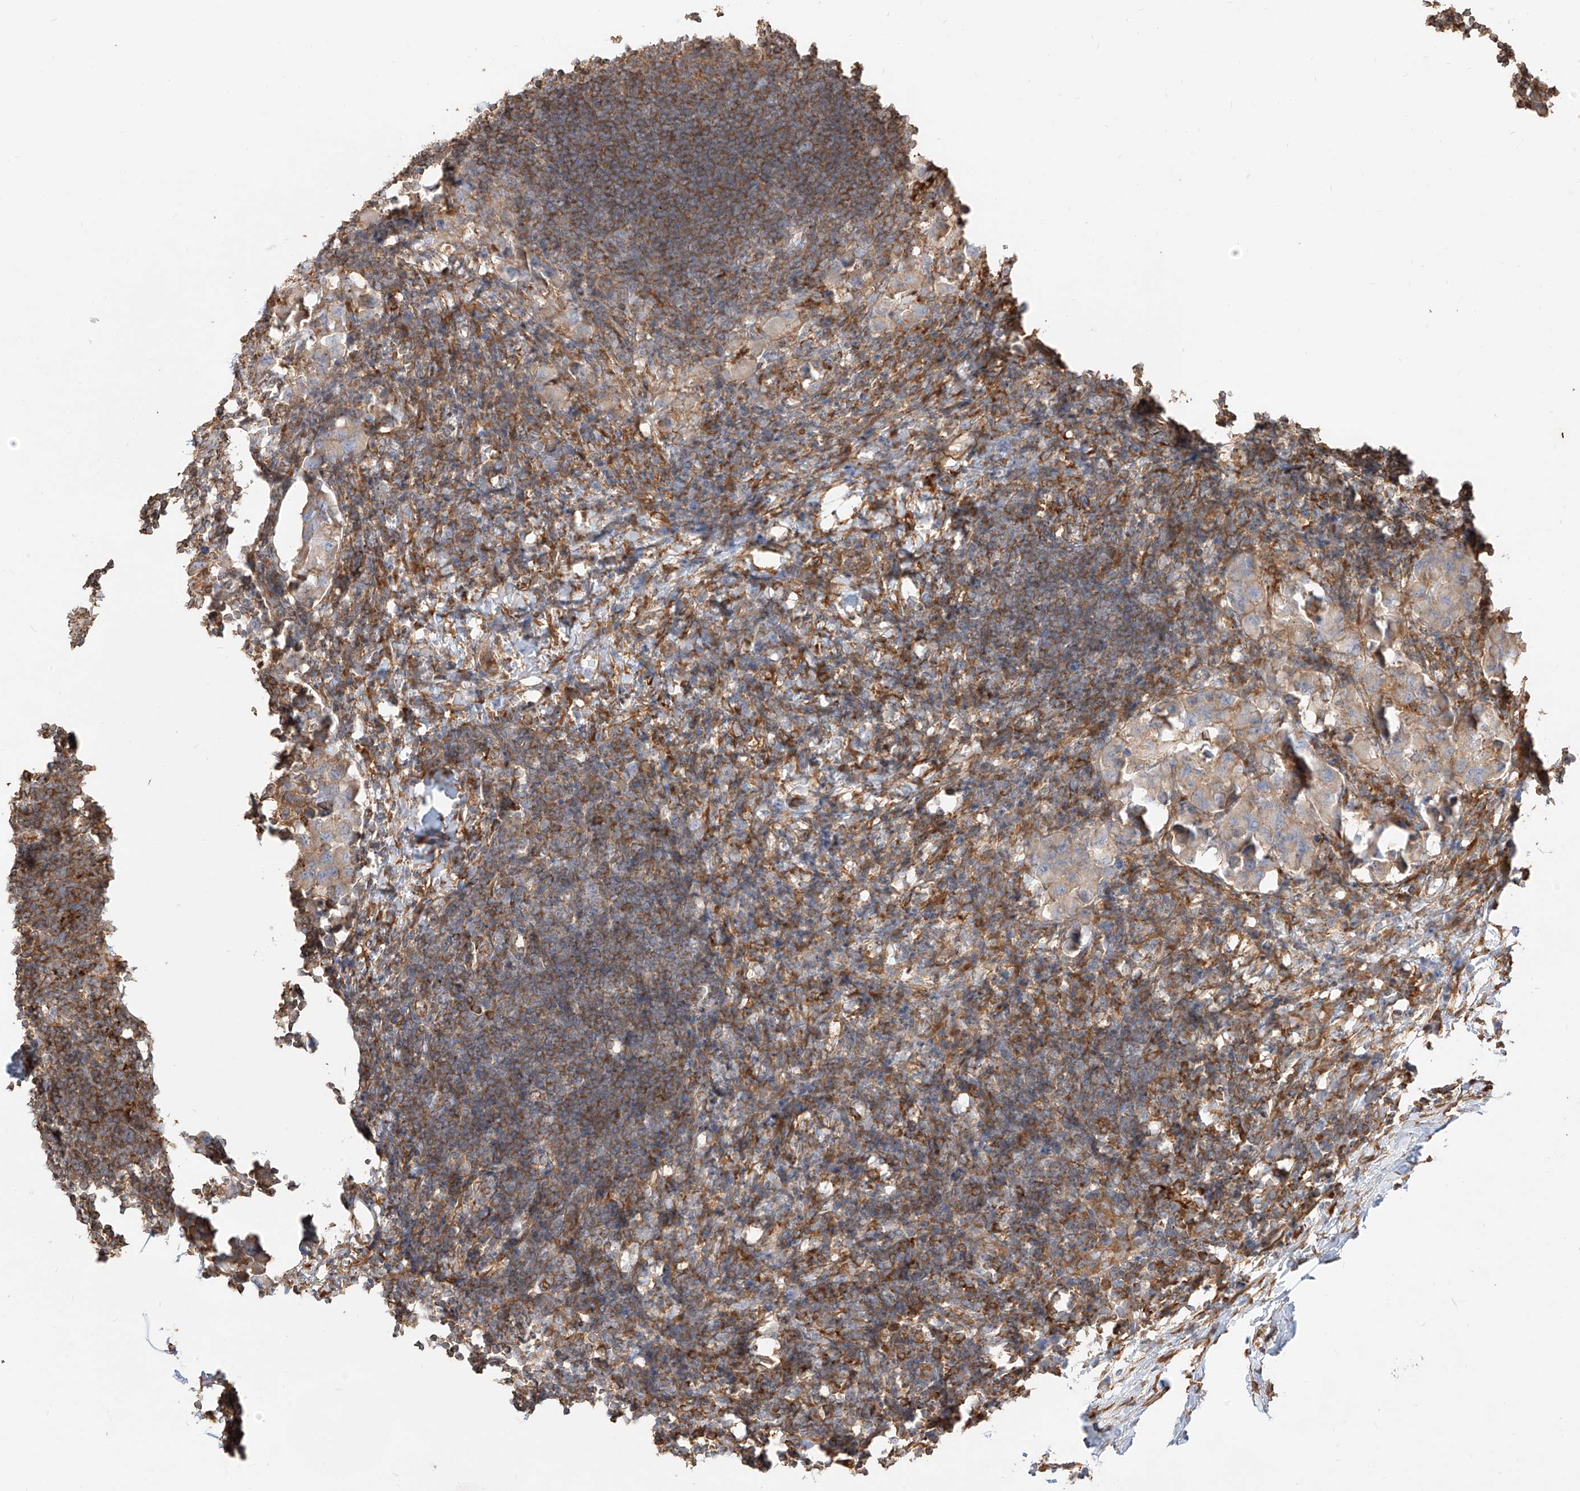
{"staining": {"intensity": "moderate", "quantity": ">75%", "location": "cytoplasmic/membranous"}, "tissue": "lymph node", "cell_type": "Germinal center cells", "image_type": "normal", "snomed": [{"axis": "morphology", "description": "Normal tissue, NOS"}, {"axis": "morphology", "description": "Malignant melanoma, Metastatic site"}, {"axis": "topography", "description": "Lymph node"}], "caption": "A brown stain labels moderate cytoplasmic/membranous positivity of a protein in germinal center cells of normal human lymph node. (Stains: DAB in brown, nuclei in blue, Microscopy: brightfield microscopy at high magnification).", "gene": "SNX9", "patient": {"sex": "male", "age": 41}}